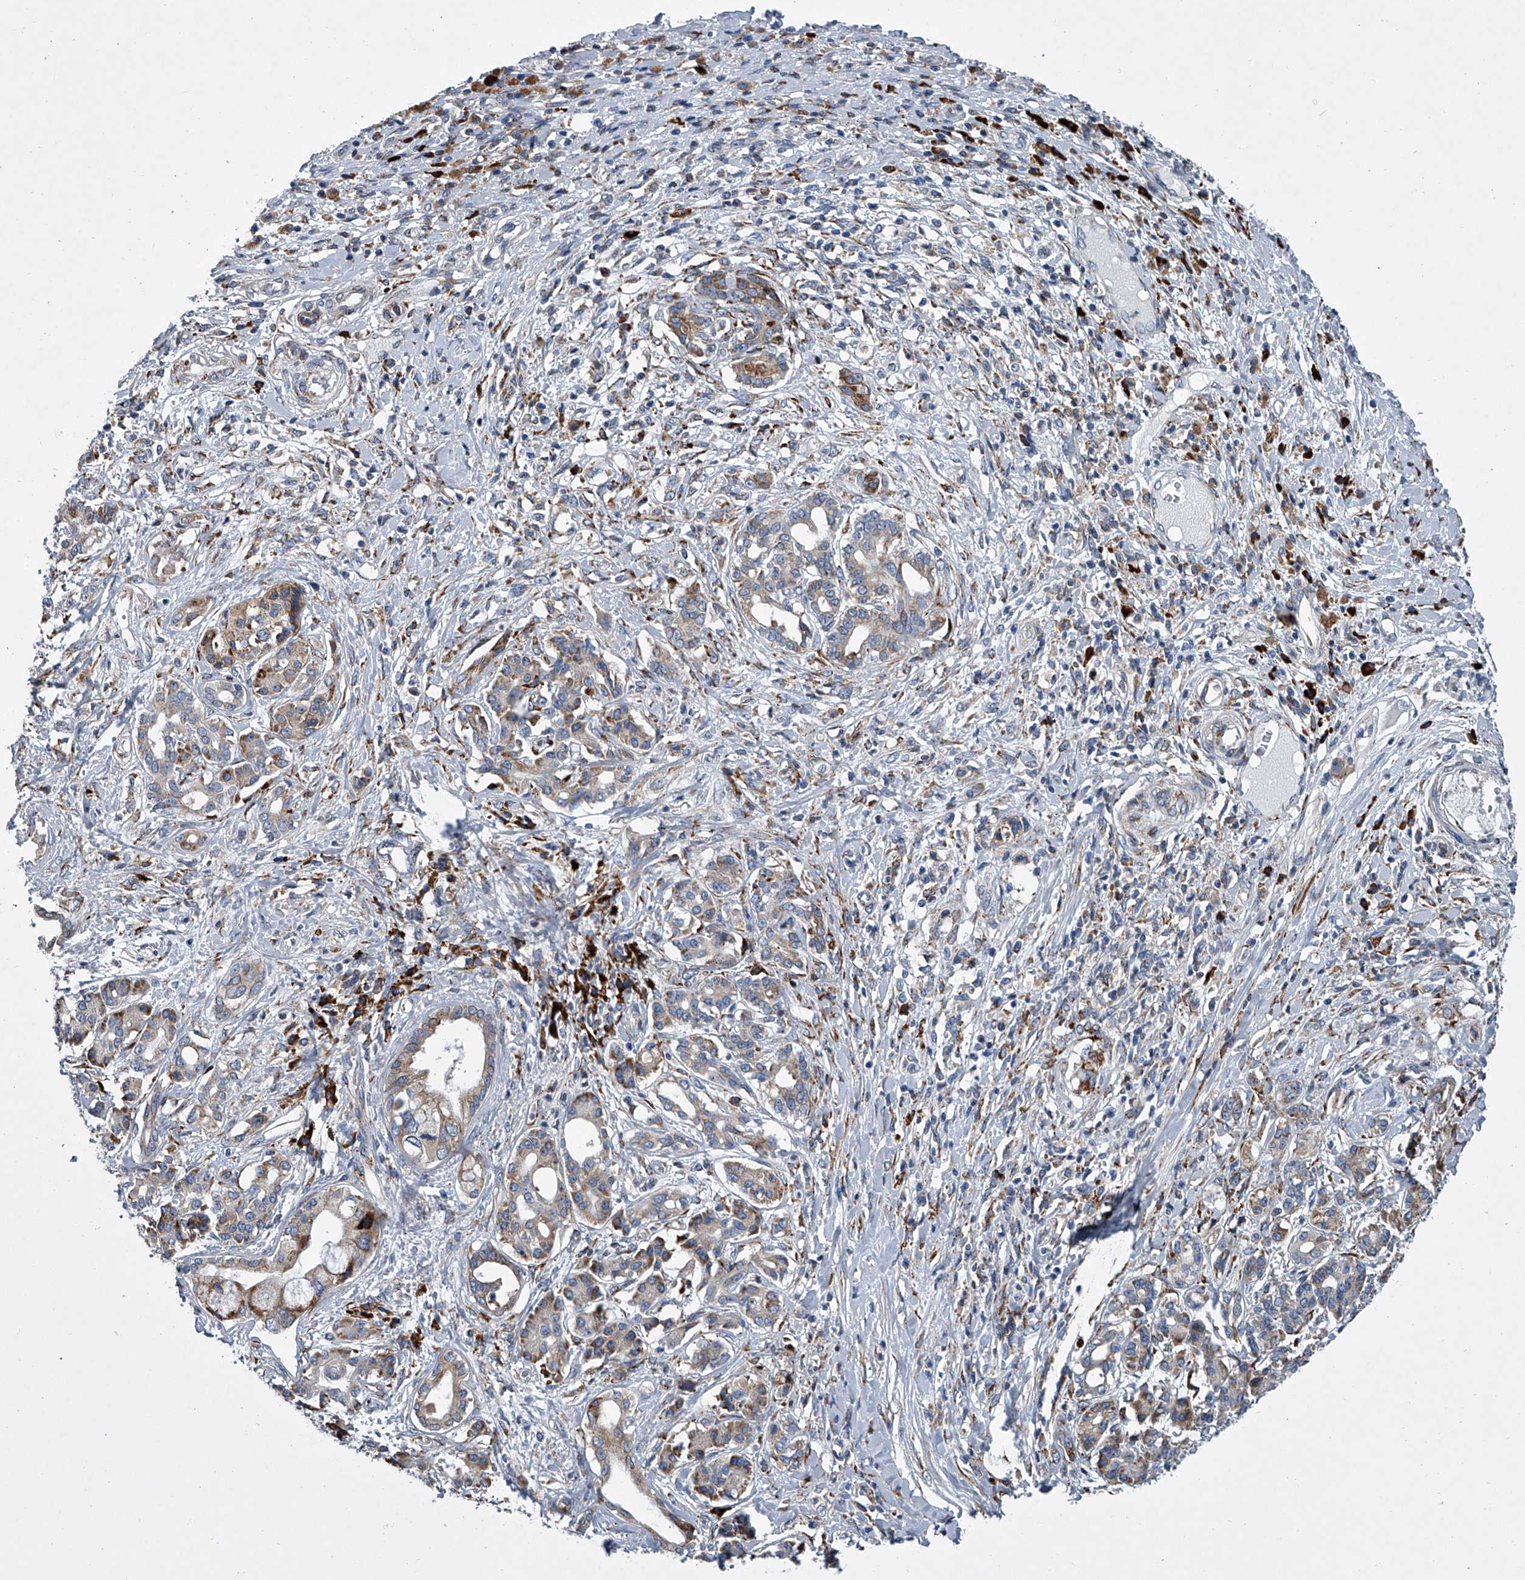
{"staining": {"intensity": "moderate", "quantity": "<25%", "location": "cytoplasmic/membranous"}, "tissue": "pancreatic cancer", "cell_type": "Tumor cells", "image_type": "cancer", "snomed": [{"axis": "morphology", "description": "Adenocarcinoma, NOS"}, {"axis": "topography", "description": "Pancreas"}], "caption": "Immunohistochemistry image of neoplastic tissue: human pancreatic cancer (adenocarcinoma) stained using immunohistochemistry demonstrates low levels of moderate protein expression localized specifically in the cytoplasmic/membranous of tumor cells, appearing as a cytoplasmic/membranous brown color.", "gene": "TMEM63C", "patient": {"sex": "female", "age": 56}}